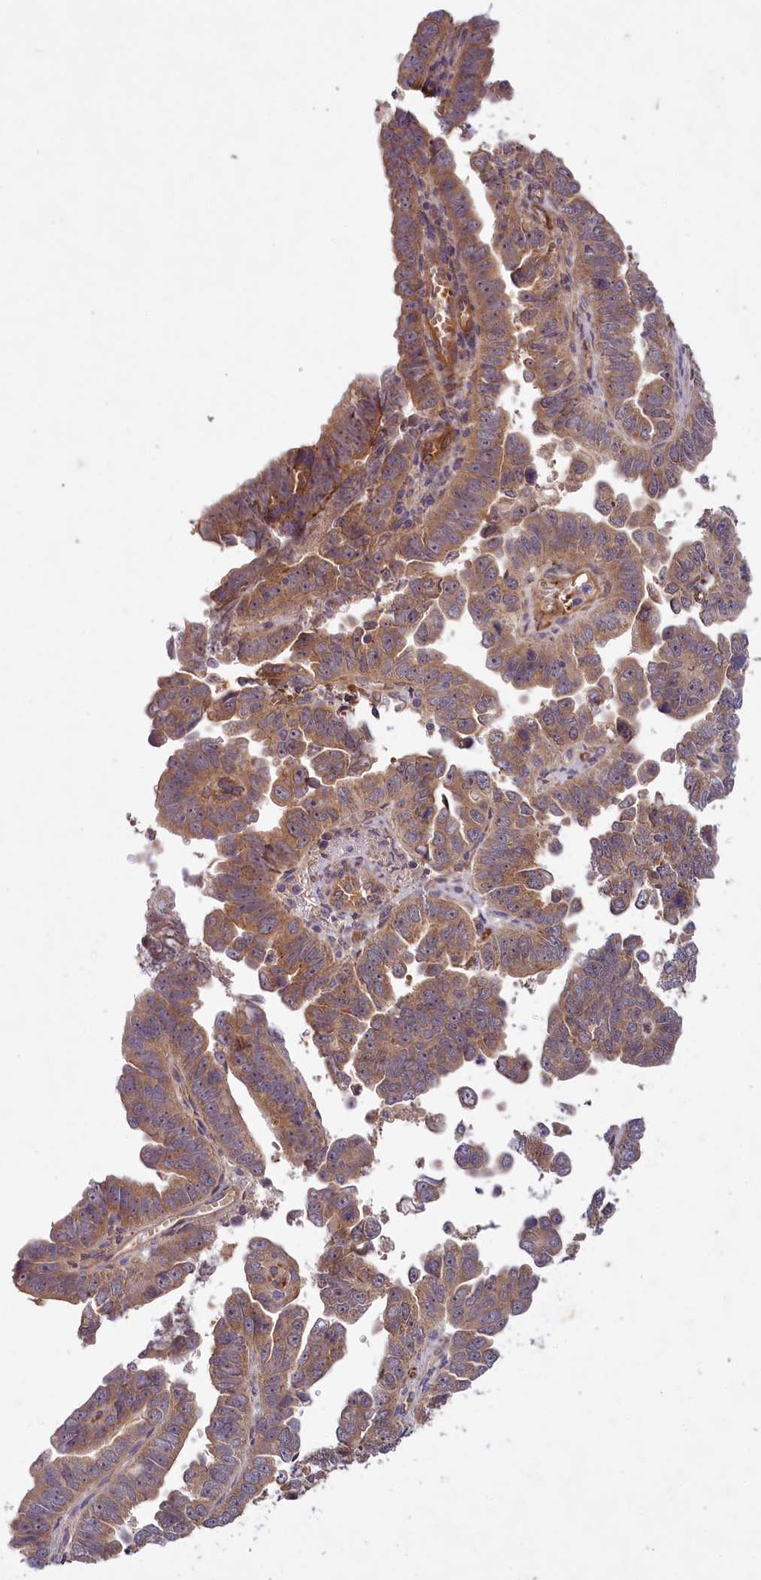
{"staining": {"intensity": "moderate", "quantity": ">75%", "location": "cytoplasmic/membranous"}, "tissue": "endometrial cancer", "cell_type": "Tumor cells", "image_type": "cancer", "snomed": [{"axis": "morphology", "description": "Adenocarcinoma, NOS"}, {"axis": "topography", "description": "Endometrium"}], "caption": "Human endometrial cancer stained for a protein (brown) reveals moderate cytoplasmic/membranous positive positivity in approximately >75% of tumor cells.", "gene": "PKN2", "patient": {"sex": "female", "age": 75}}